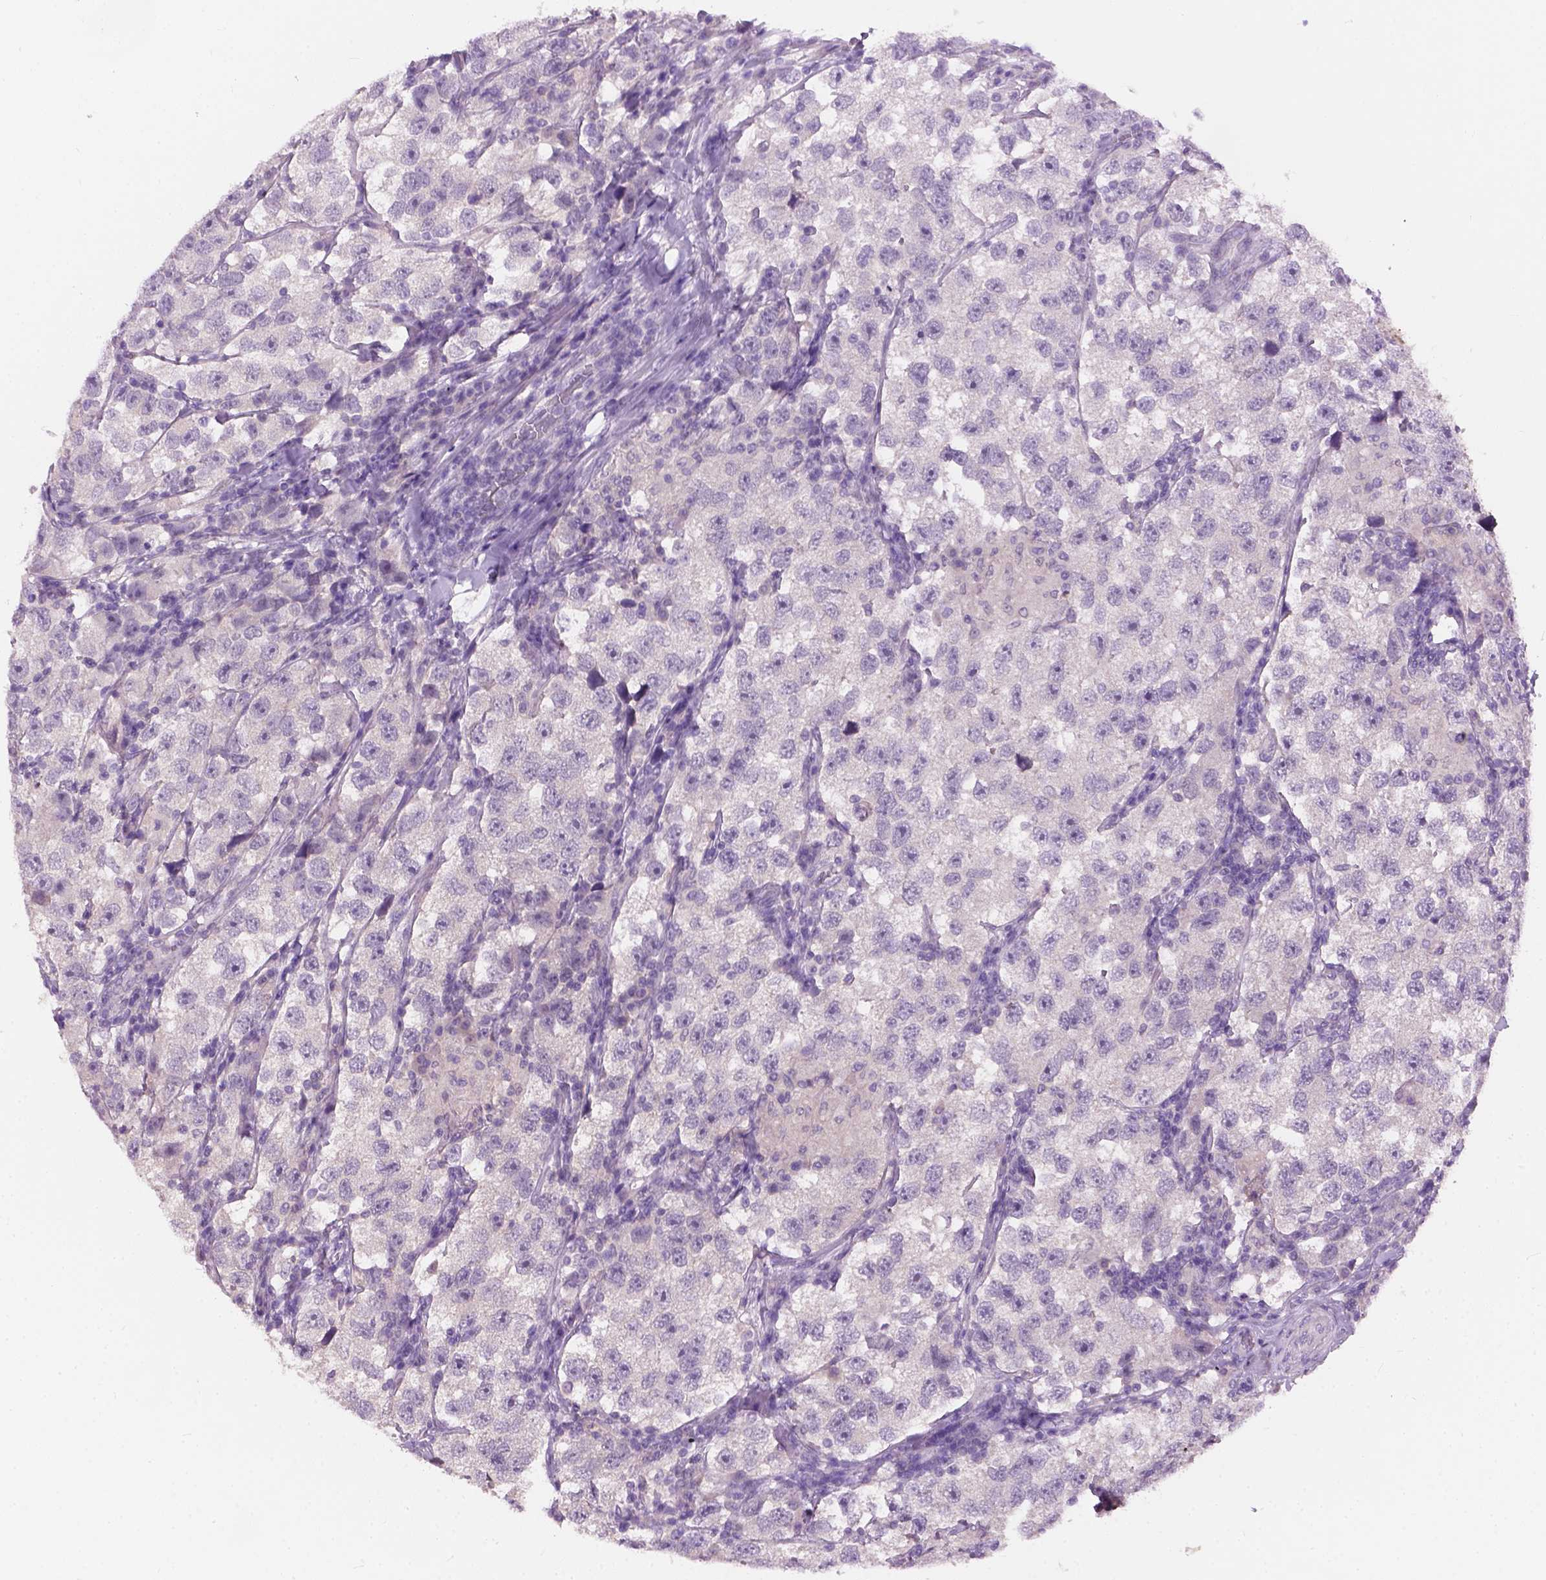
{"staining": {"intensity": "negative", "quantity": "none", "location": "none"}, "tissue": "testis cancer", "cell_type": "Tumor cells", "image_type": "cancer", "snomed": [{"axis": "morphology", "description": "Seminoma, NOS"}, {"axis": "topography", "description": "Testis"}], "caption": "Testis cancer was stained to show a protein in brown. There is no significant positivity in tumor cells.", "gene": "KRT17", "patient": {"sex": "male", "age": 26}}